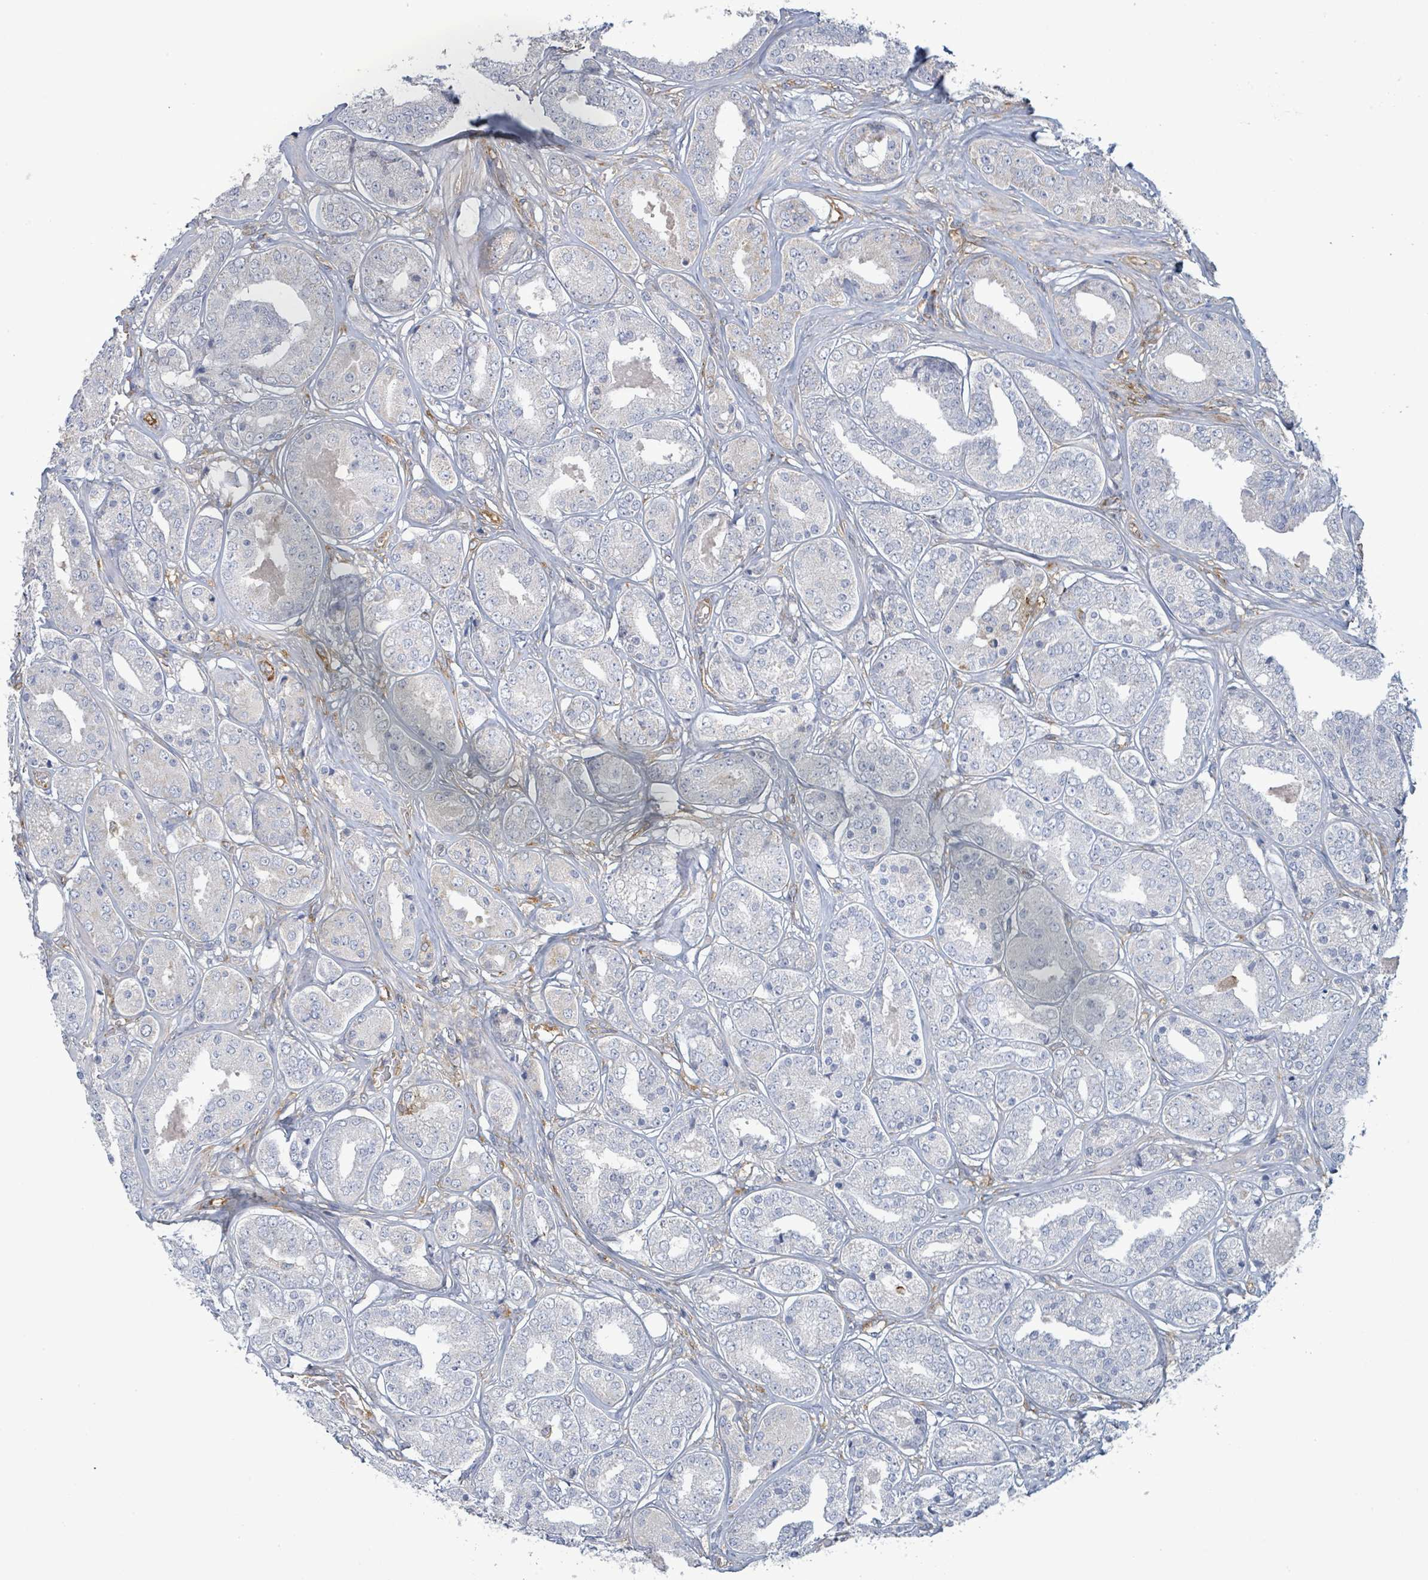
{"staining": {"intensity": "negative", "quantity": "none", "location": "none"}, "tissue": "prostate cancer", "cell_type": "Tumor cells", "image_type": "cancer", "snomed": [{"axis": "morphology", "description": "Adenocarcinoma, High grade"}, {"axis": "topography", "description": "Prostate"}], "caption": "DAB (3,3'-diaminobenzidine) immunohistochemical staining of human prostate adenocarcinoma (high-grade) exhibits no significant expression in tumor cells. The staining is performed using DAB brown chromogen with nuclei counter-stained in using hematoxylin.", "gene": "EGFL7", "patient": {"sex": "male", "age": 63}}